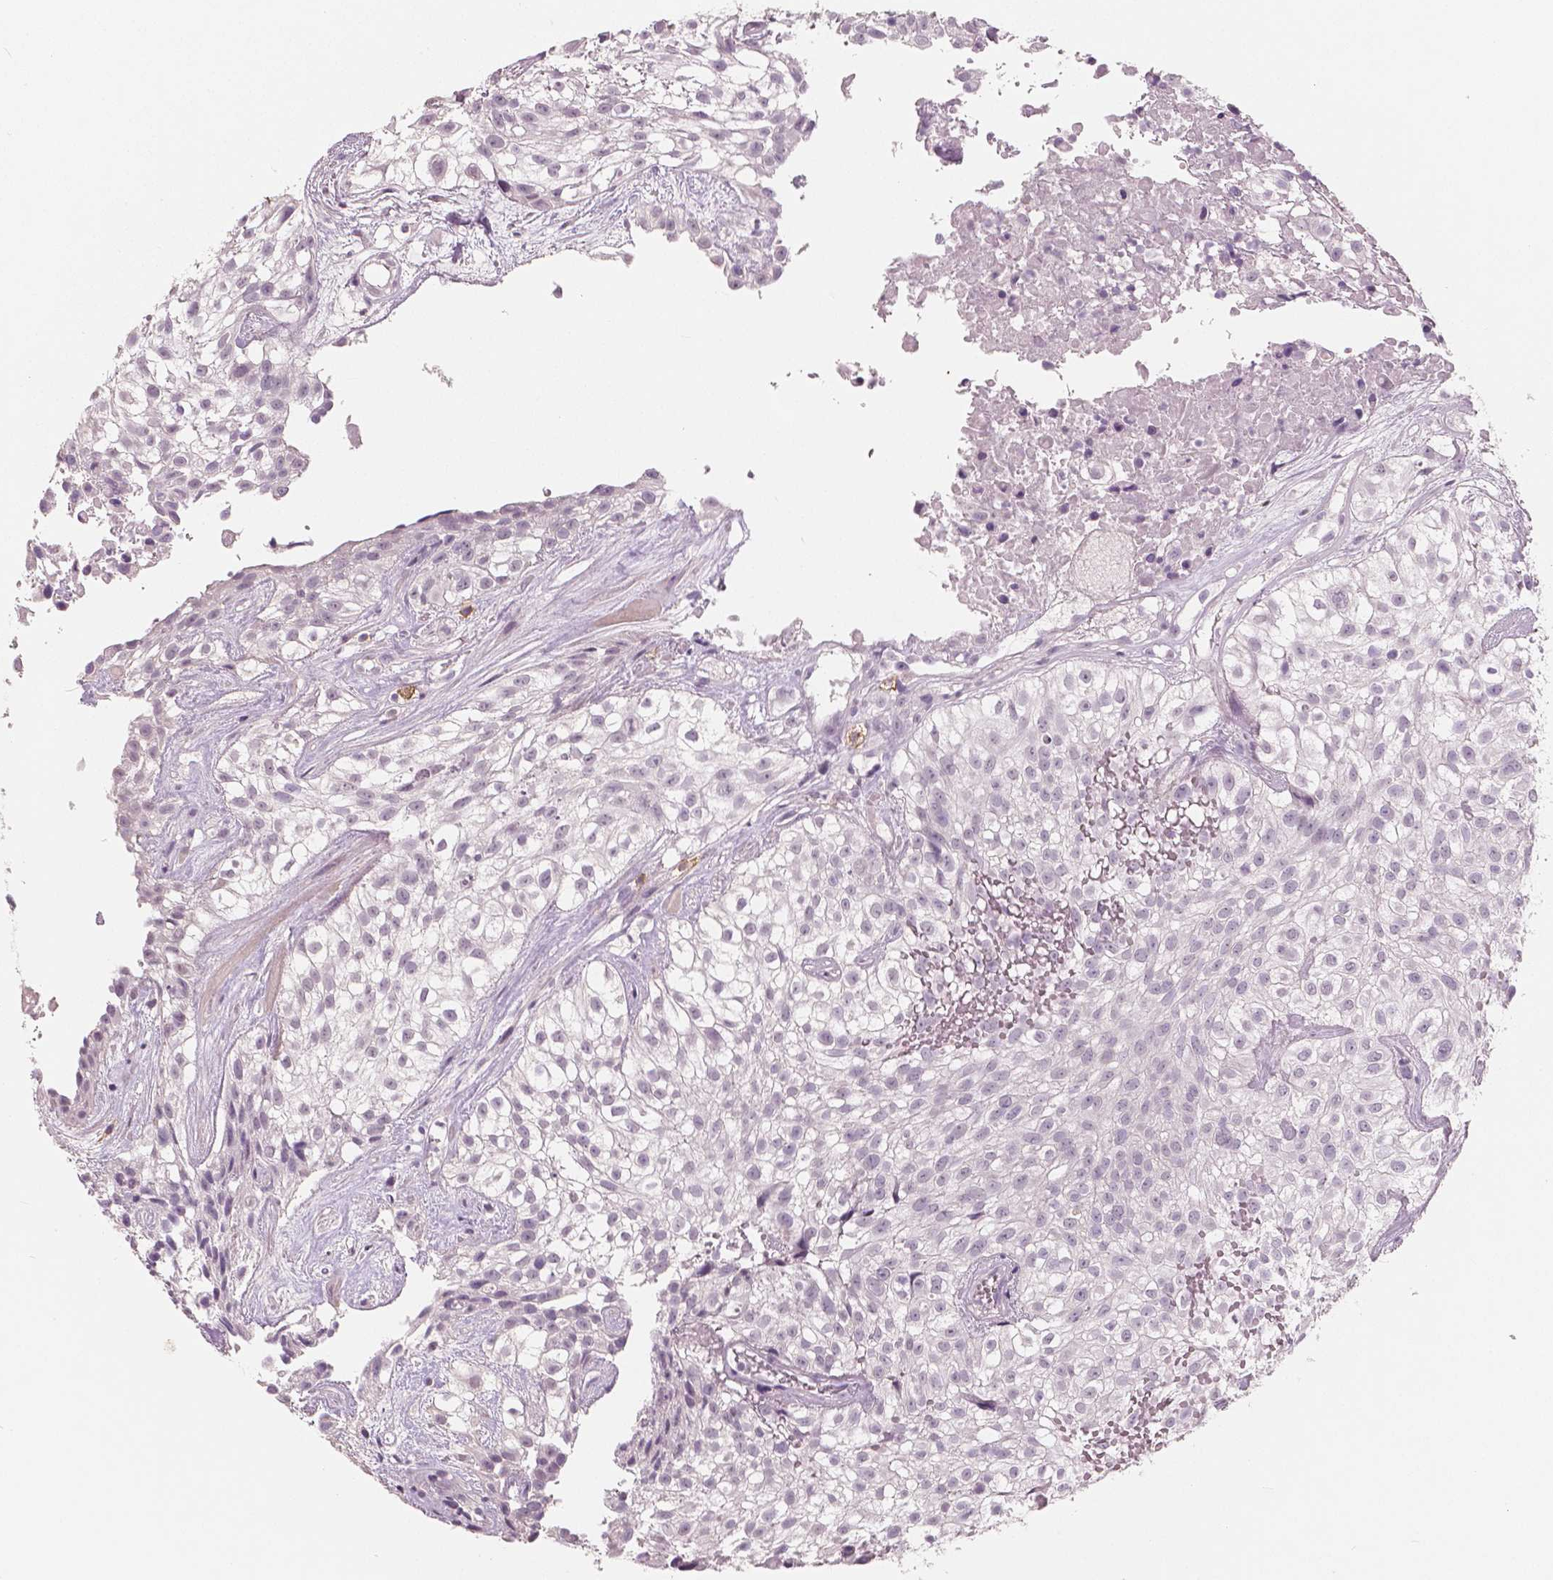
{"staining": {"intensity": "negative", "quantity": "none", "location": "none"}, "tissue": "urothelial cancer", "cell_type": "Tumor cells", "image_type": "cancer", "snomed": [{"axis": "morphology", "description": "Urothelial carcinoma, High grade"}, {"axis": "topography", "description": "Urinary bladder"}], "caption": "DAB immunohistochemical staining of urothelial carcinoma (high-grade) reveals no significant positivity in tumor cells.", "gene": "KIT", "patient": {"sex": "male", "age": 56}}